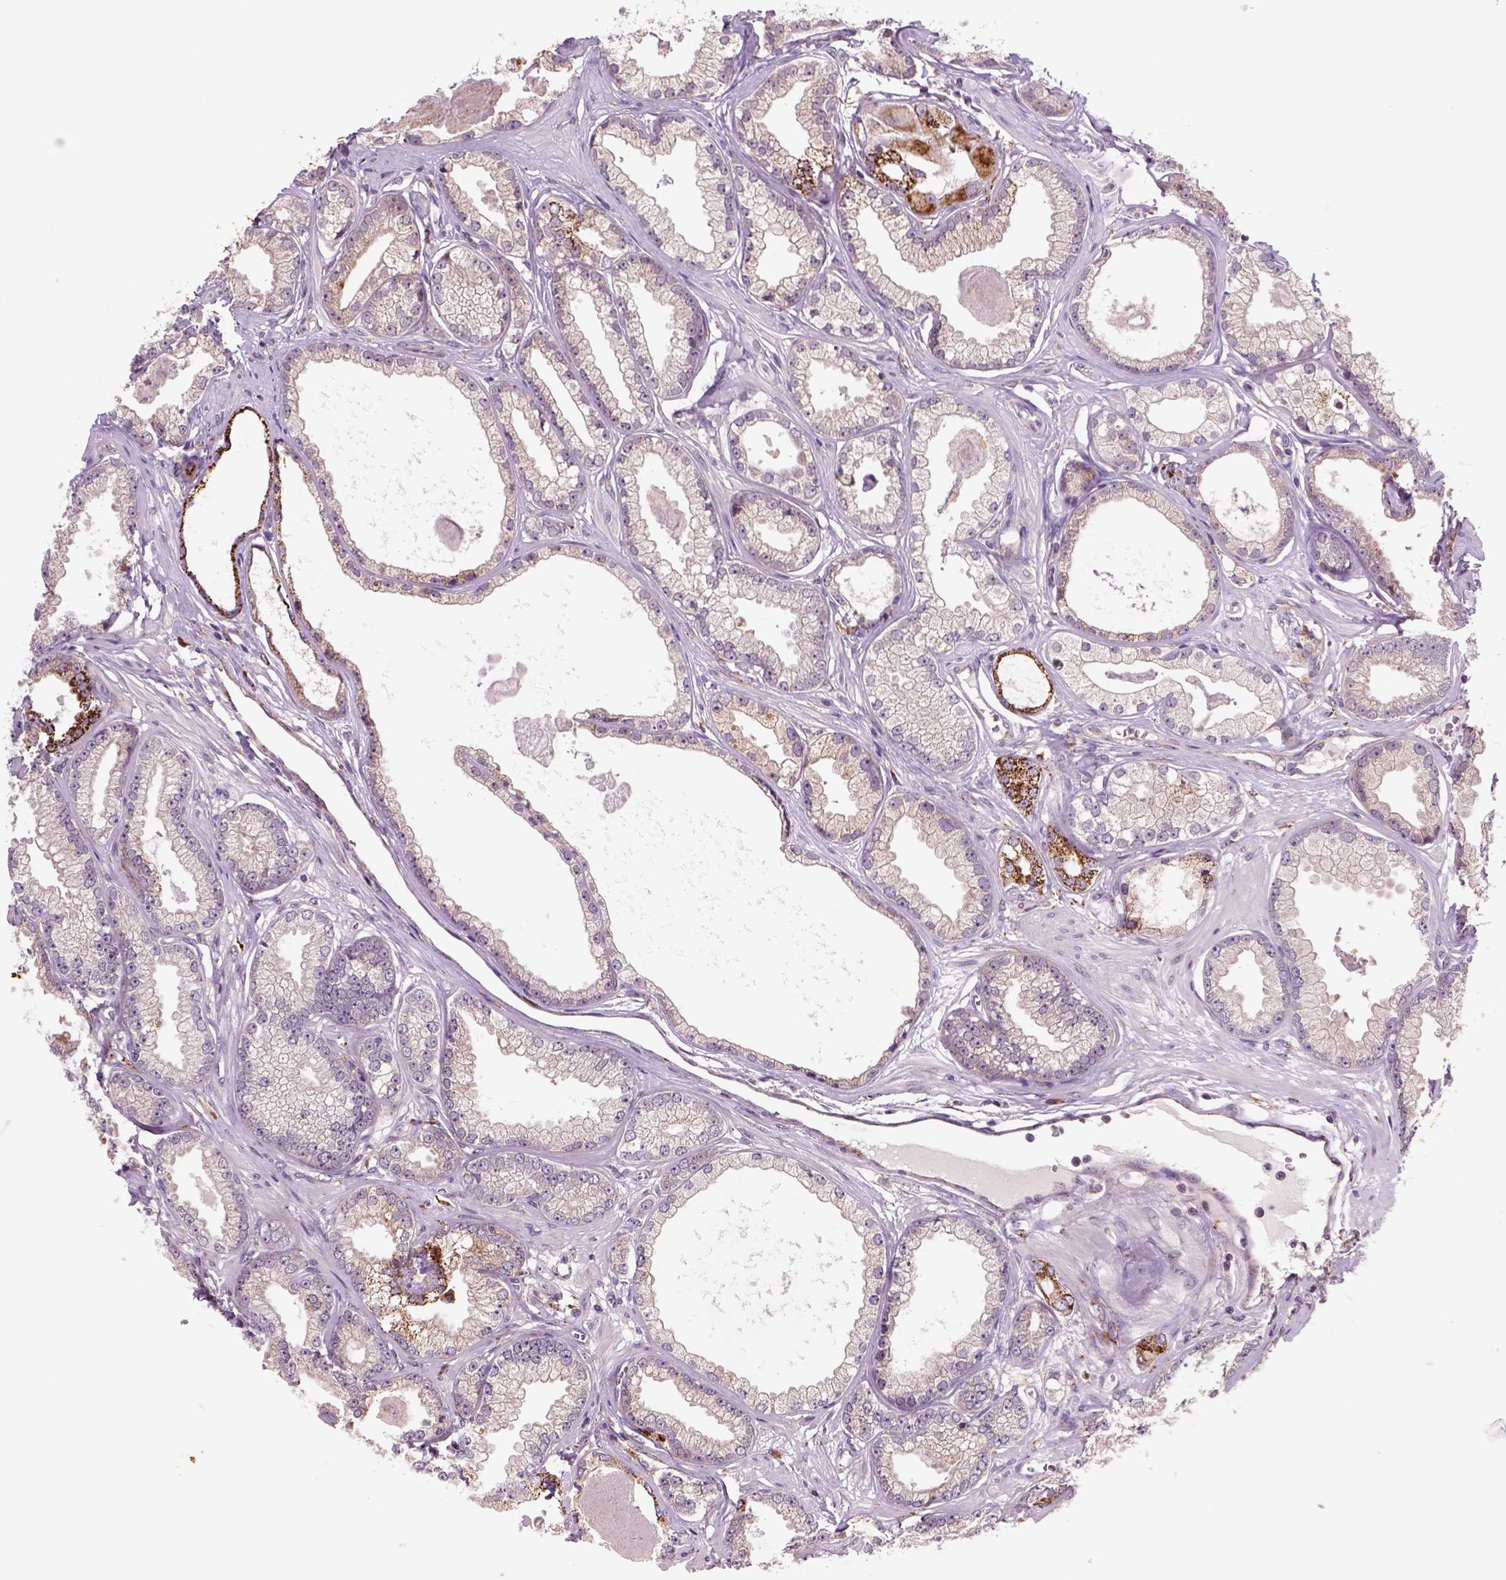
{"staining": {"intensity": "strong", "quantity": "<25%", "location": "cytoplasmic/membranous"}, "tissue": "prostate cancer", "cell_type": "Tumor cells", "image_type": "cancer", "snomed": [{"axis": "morphology", "description": "Adenocarcinoma, Low grade"}, {"axis": "topography", "description": "Prostate"}], "caption": "Prostate cancer tissue displays strong cytoplasmic/membranous staining in approximately <25% of tumor cells, visualized by immunohistochemistry.", "gene": "FZD7", "patient": {"sex": "male", "age": 64}}